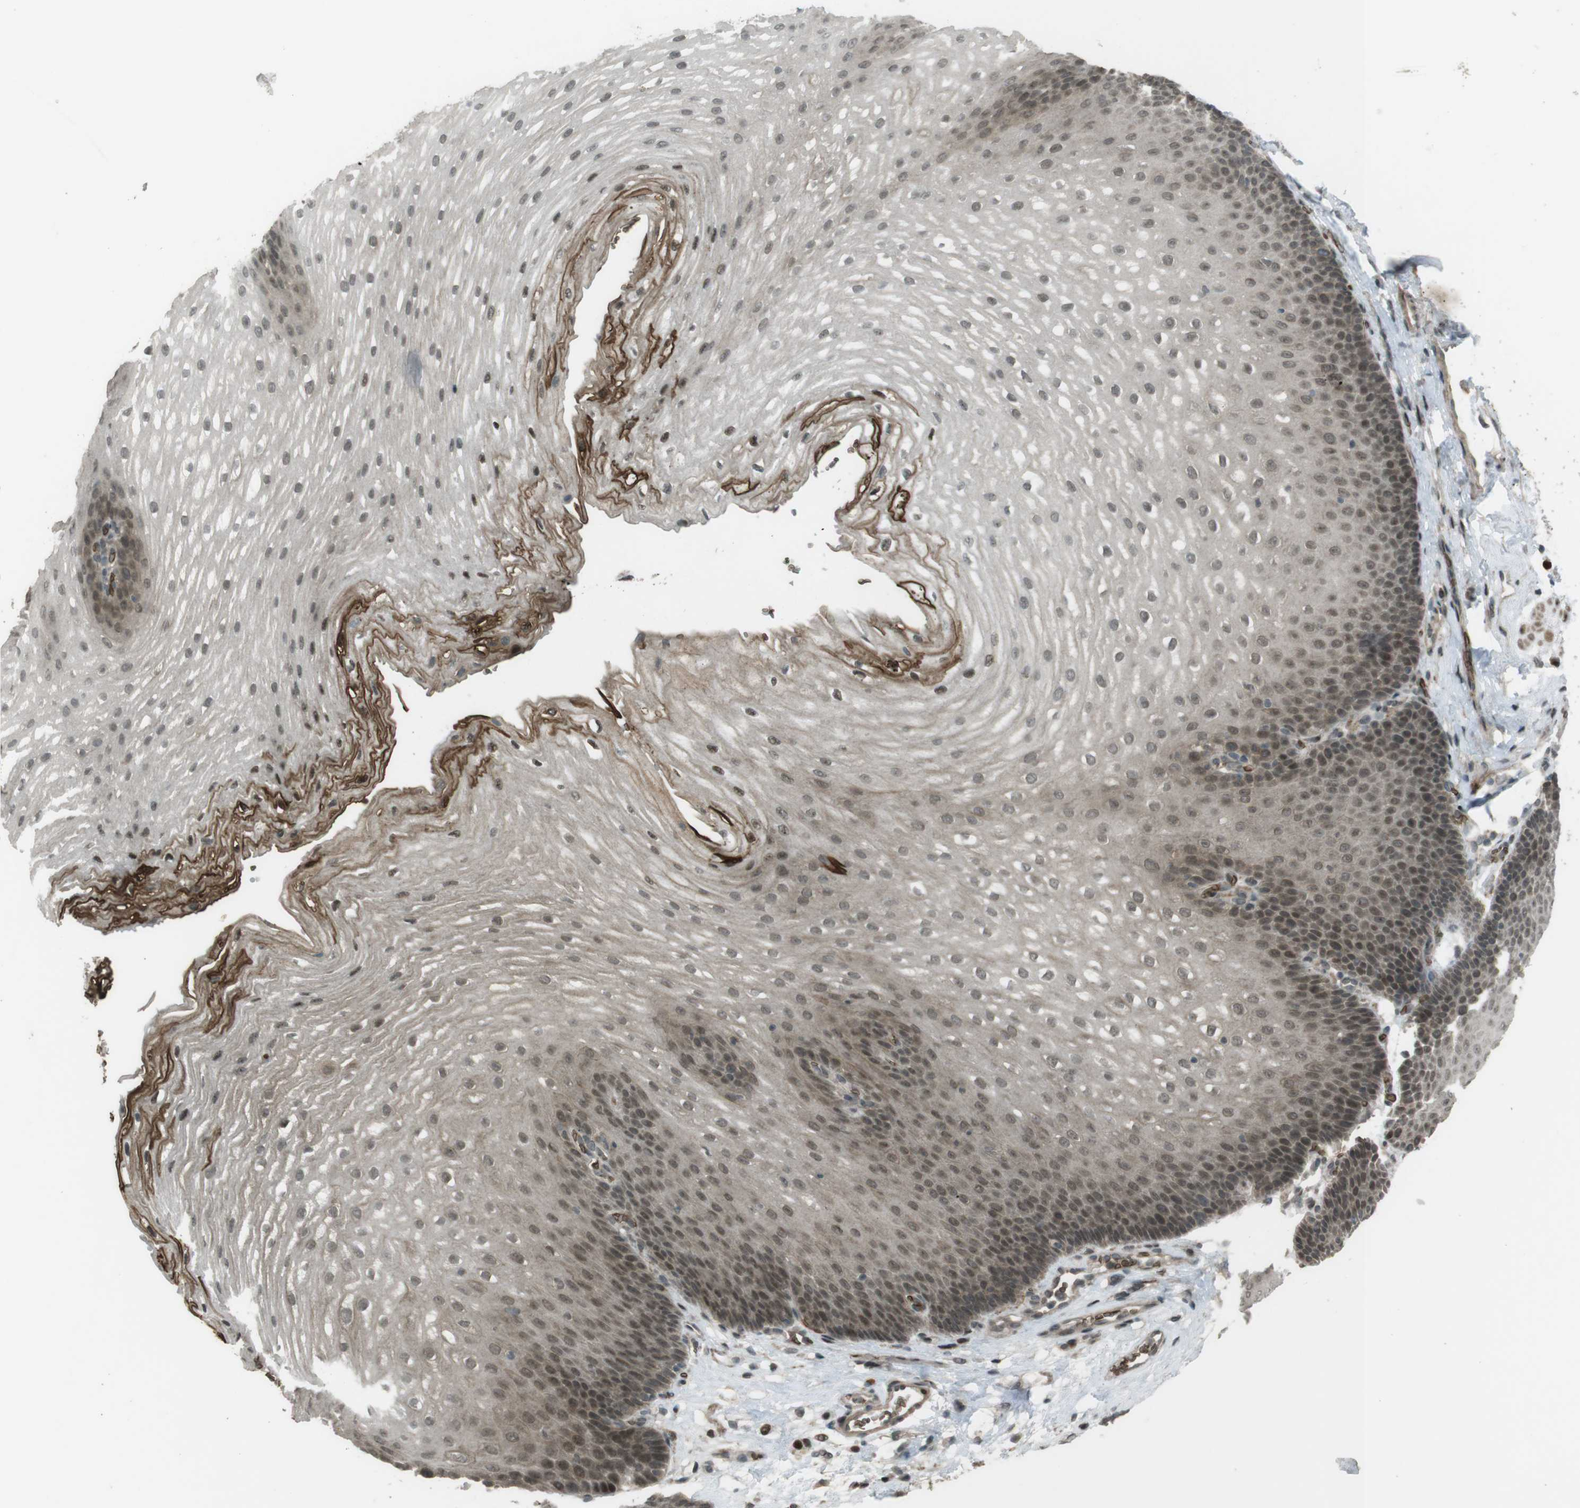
{"staining": {"intensity": "moderate", "quantity": ">75%", "location": "cytoplasmic/membranous,nuclear"}, "tissue": "esophagus", "cell_type": "Squamous epithelial cells", "image_type": "normal", "snomed": [{"axis": "morphology", "description": "Normal tissue, NOS"}, {"axis": "topography", "description": "Esophagus"}], "caption": "Normal esophagus reveals moderate cytoplasmic/membranous,nuclear staining in approximately >75% of squamous epithelial cells.", "gene": "SLITRK5", "patient": {"sex": "male", "age": 48}}